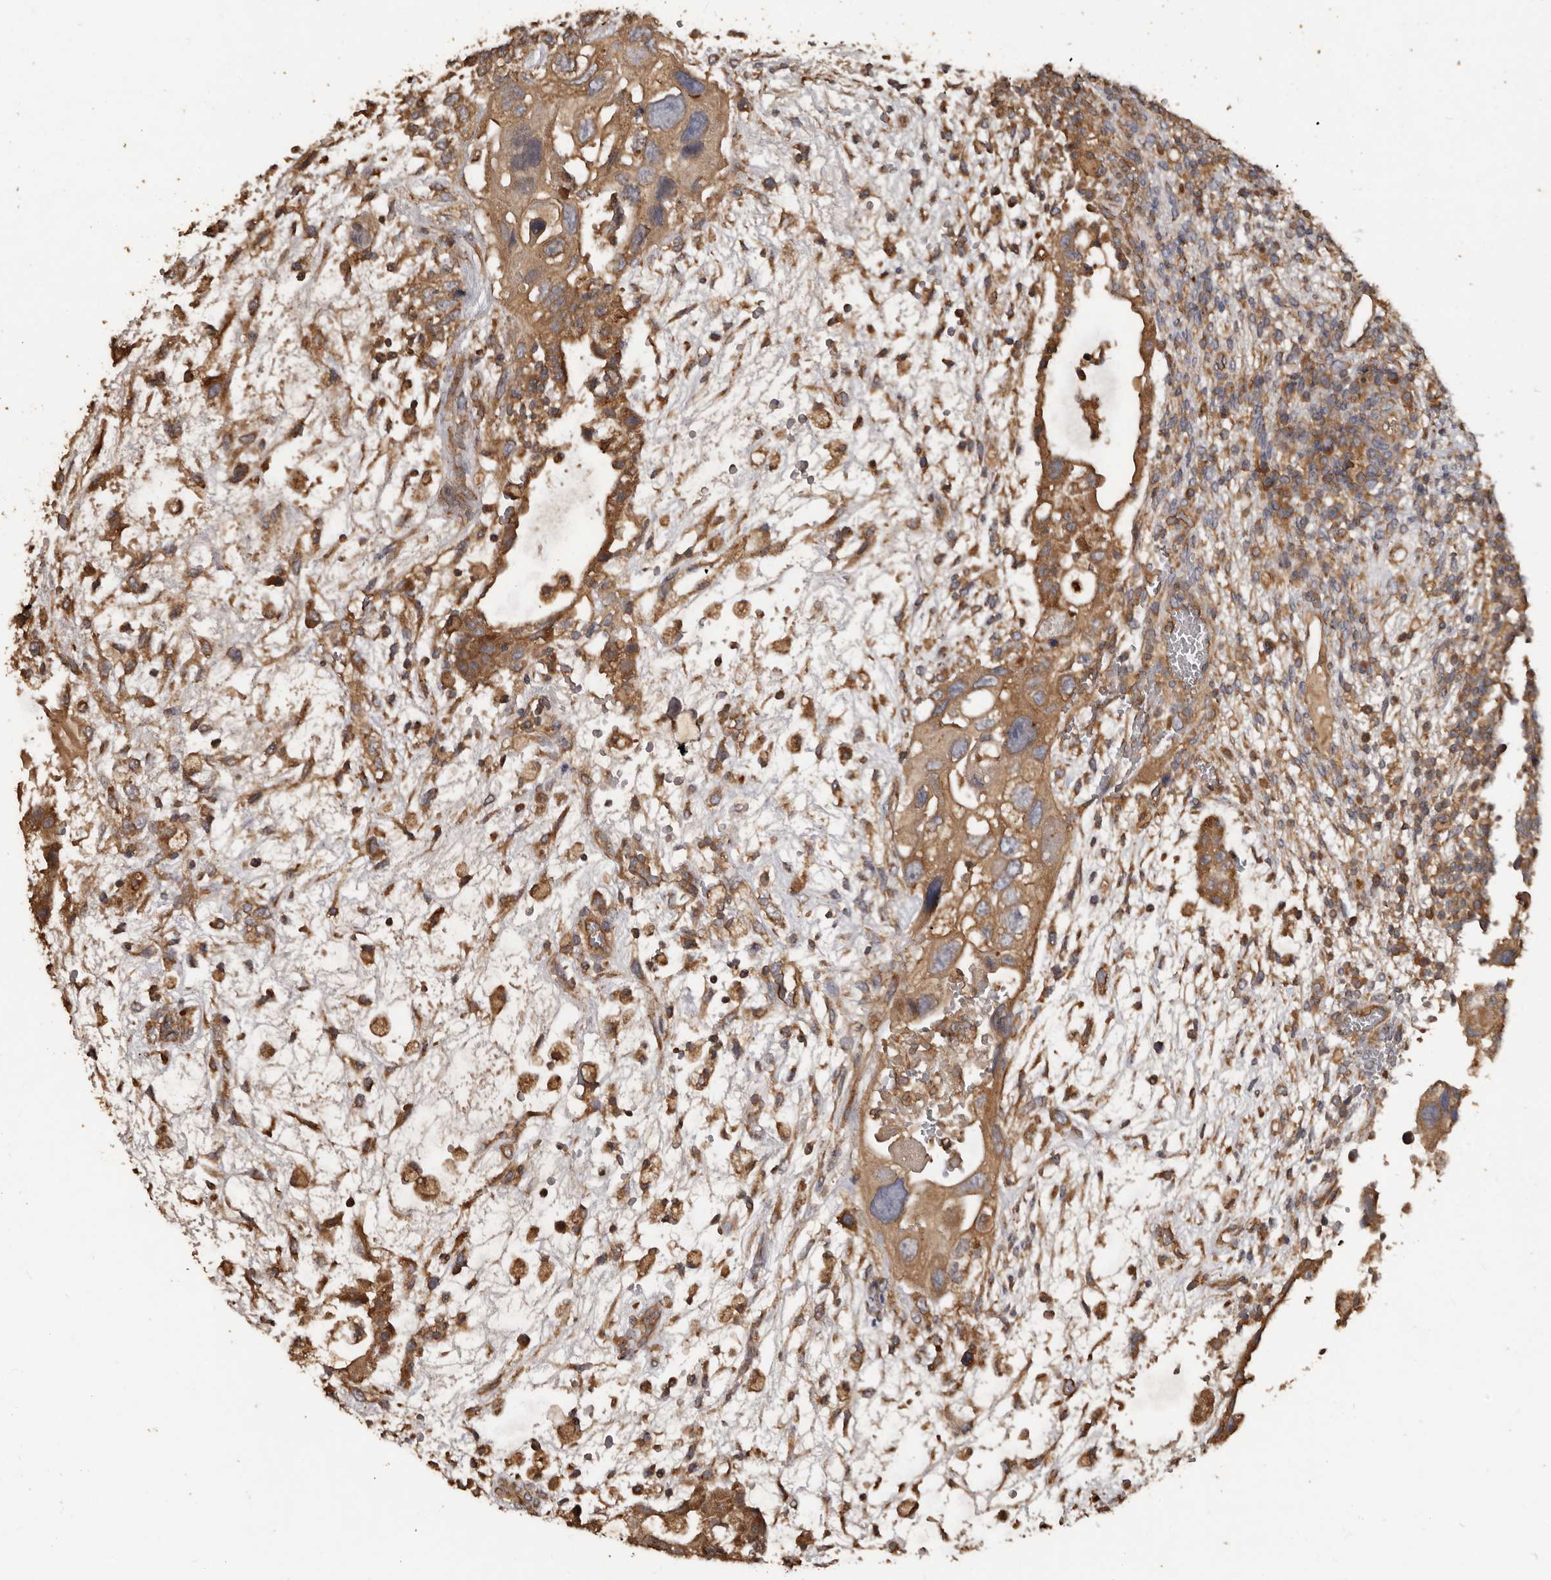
{"staining": {"intensity": "moderate", "quantity": ">75%", "location": "cytoplasmic/membranous"}, "tissue": "testis cancer", "cell_type": "Tumor cells", "image_type": "cancer", "snomed": [{"axis": "morphology", "description": "Carcinoma, Embryonal, NOS"}, {"axis": "topography", "description": "Testis"}], "caption": "Testis embryonal carcinoma tissue reveals moderate cytoplasmic/membranous staining in approximately >75% of tumor cells", "gene": "FLCN", "patient": {"sex": "male", "age": 36}}